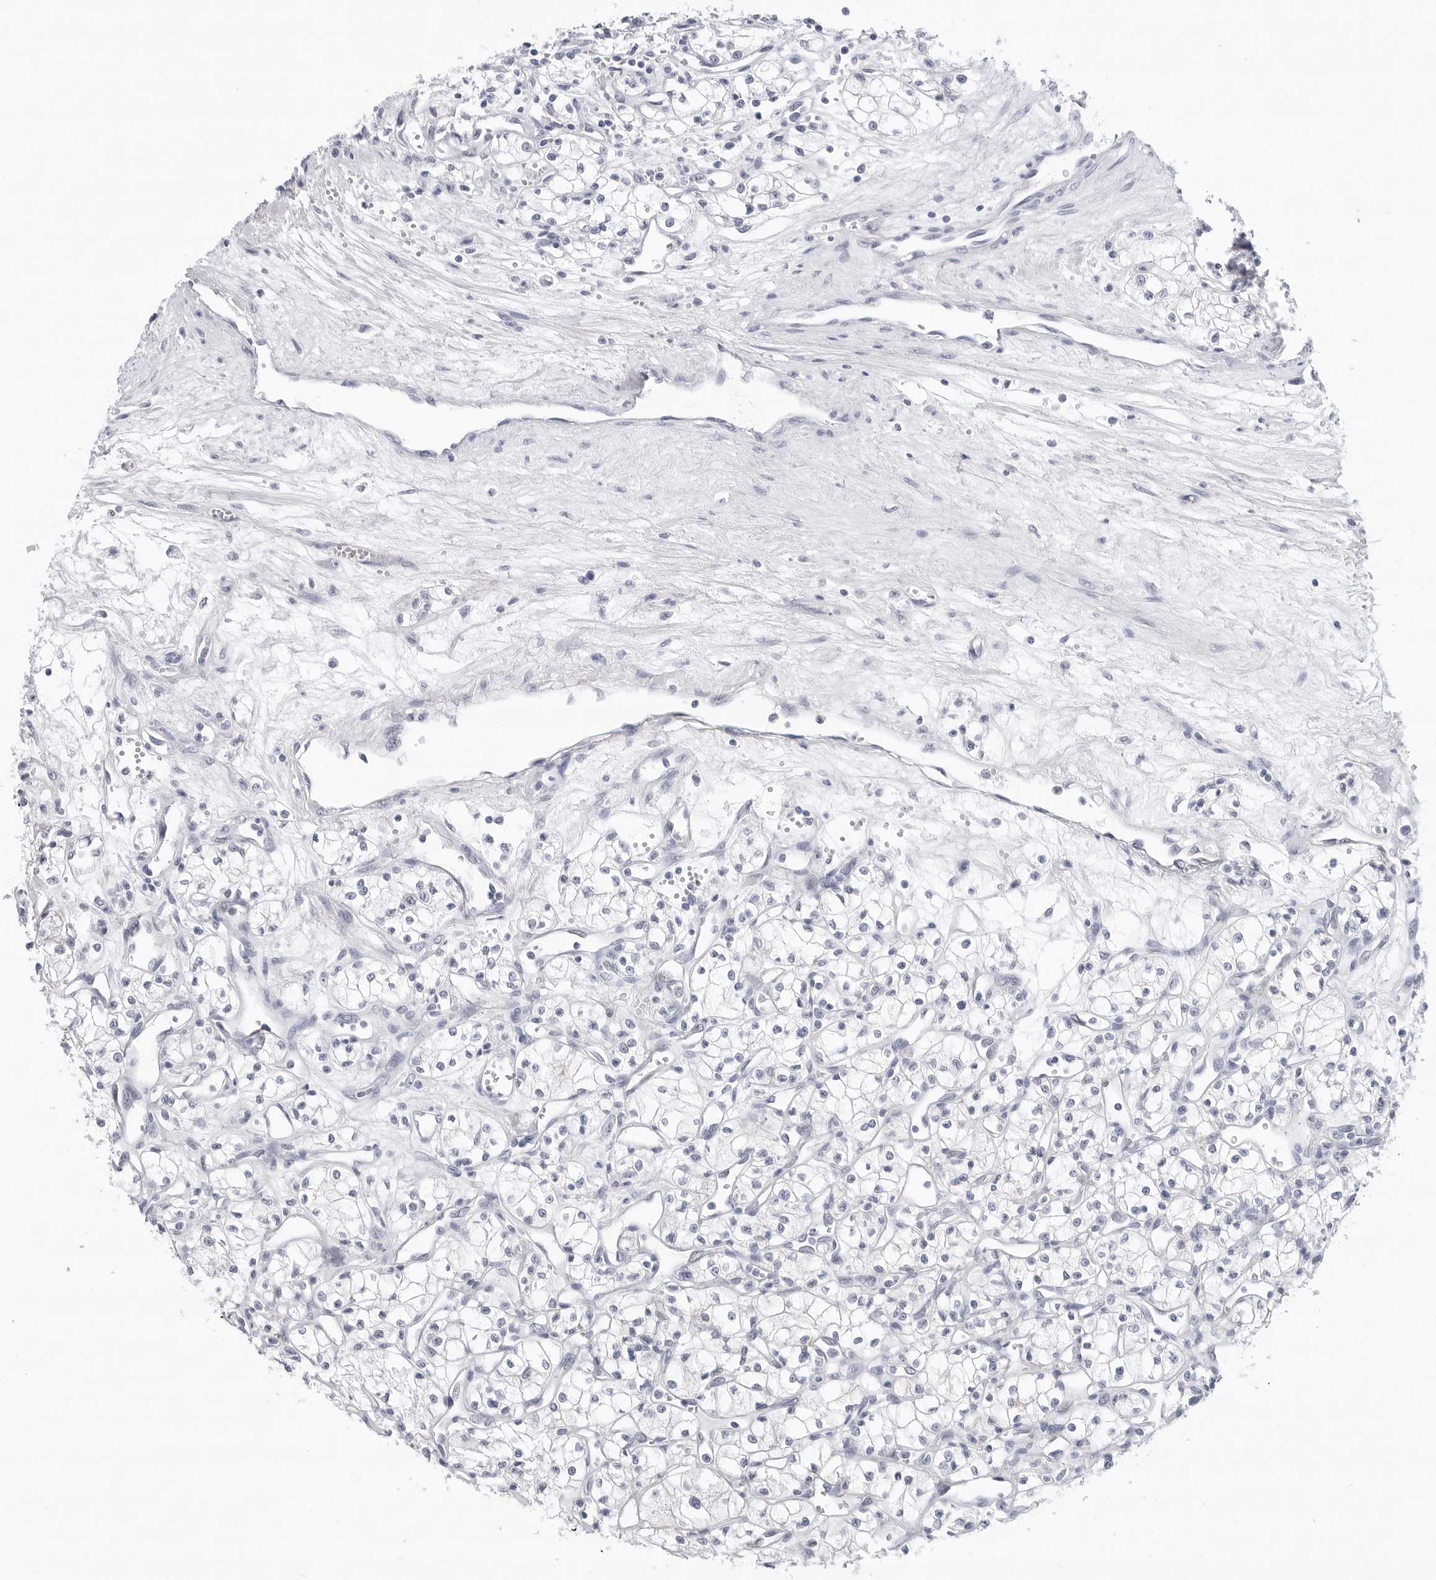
{"staining": {"intensity": "negative", "quantity": "none", "location": "none"}, "tissue": "renal cancer", "cell_type": "Tumor cells", "image_type": "cancer", "snomed": [{"axis": "morphology", "description": "Adenocarcinoma, NOS"}, {"axis": "topography", "description": "Kidney"}], "caption": "Micrograph shows no protein positivity in tumor cells of renal cancer tissue.", "gene": "SLC19A1", "patient": {"sex": "male", "age": 59}}